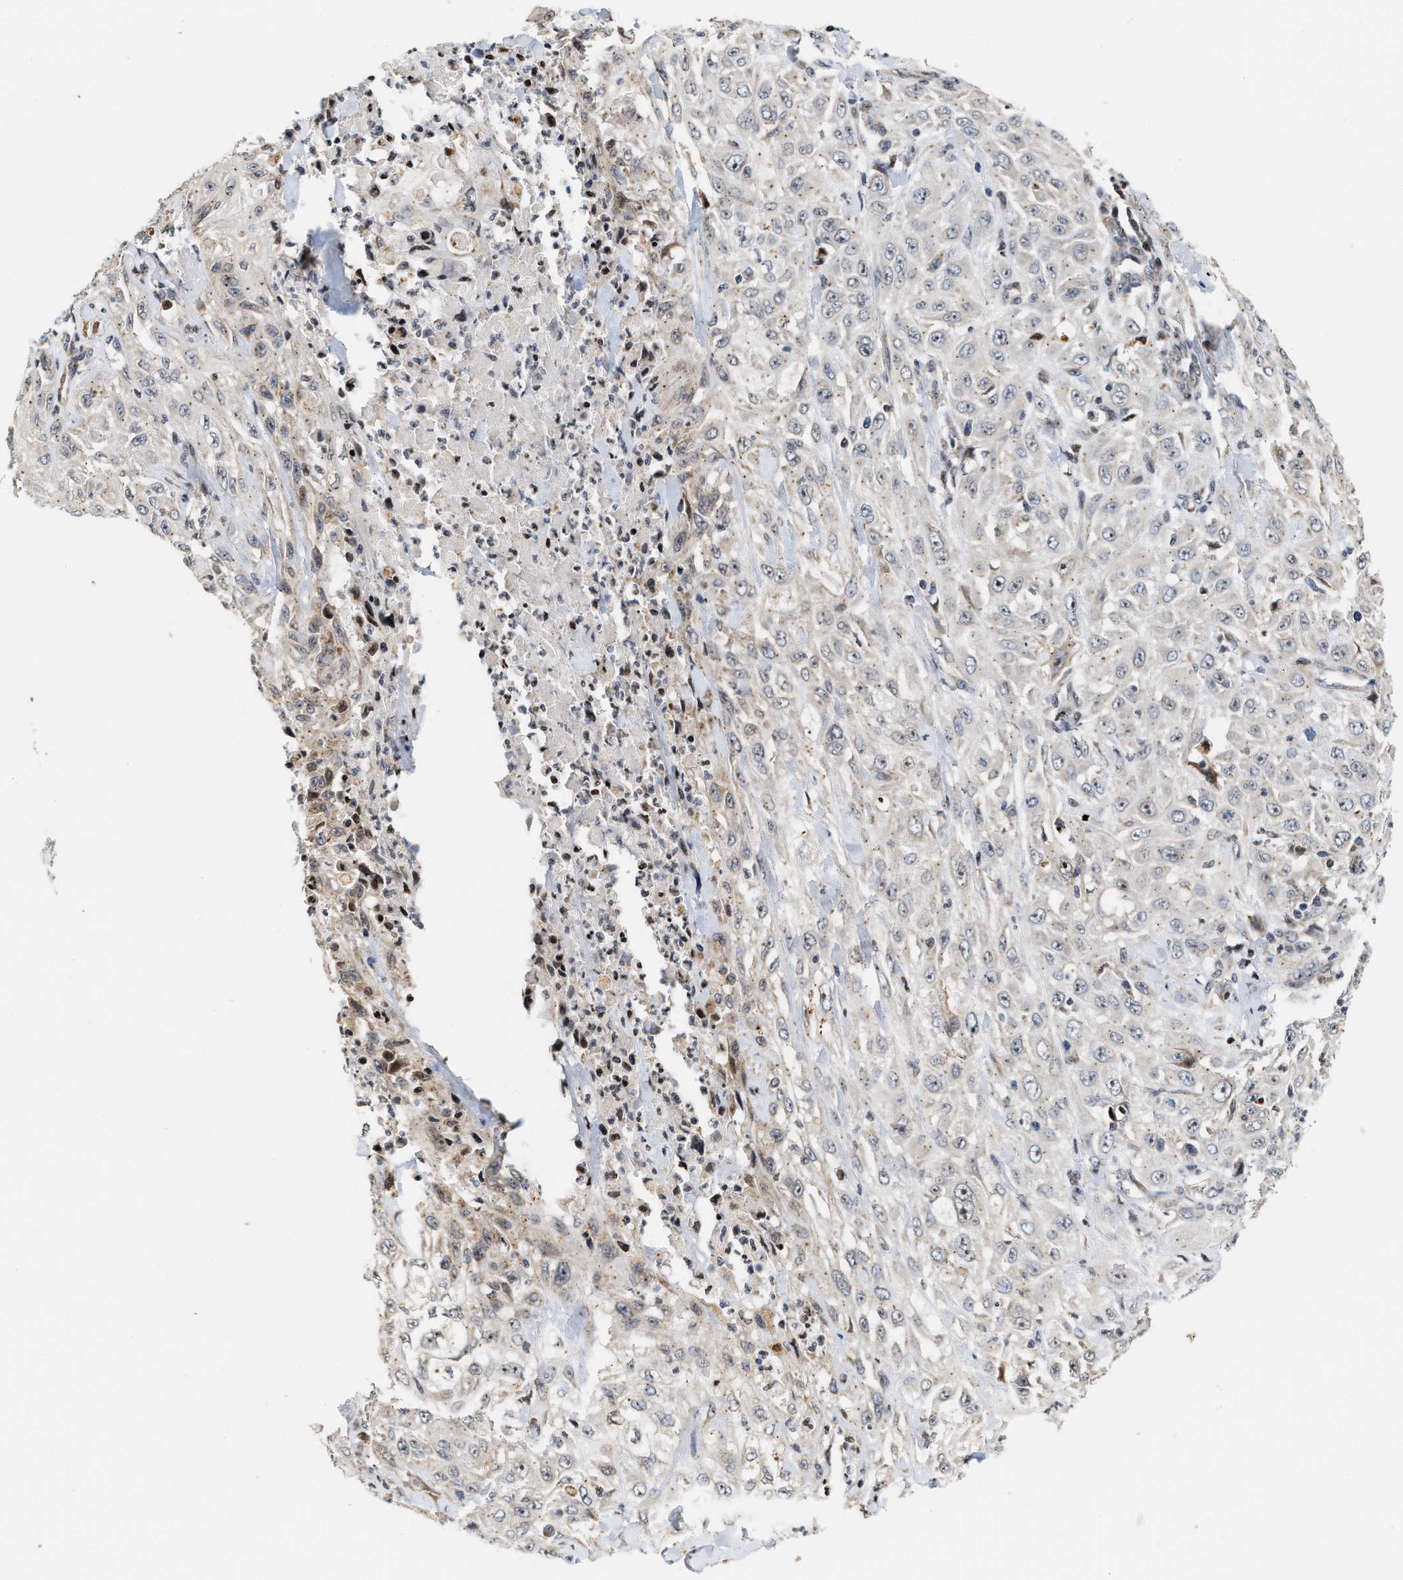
{"staining": {"intensity": "negative", "quantity": "none", "location": "none"}, "tissue": "skin cancer", "cell_type": "Tumor cells", "image_type": "cancer", "snomed": [{"axis": "morphology", "description": "Squamous cell carcinoma, NOS"}, {"axis": "morphology", "description": "Squamous cell carcinoma, metastatic, NOS"}, {"axis": "topography", "description": "Skin"}, {"axis": "topography", "description": "Lymph node"}], "caption": "IHC of skin squamous cell carcinoma reveals no expression in tumor cells.", "gene": "PDZD2", "patient": {"sex": "male", "age": 75}}